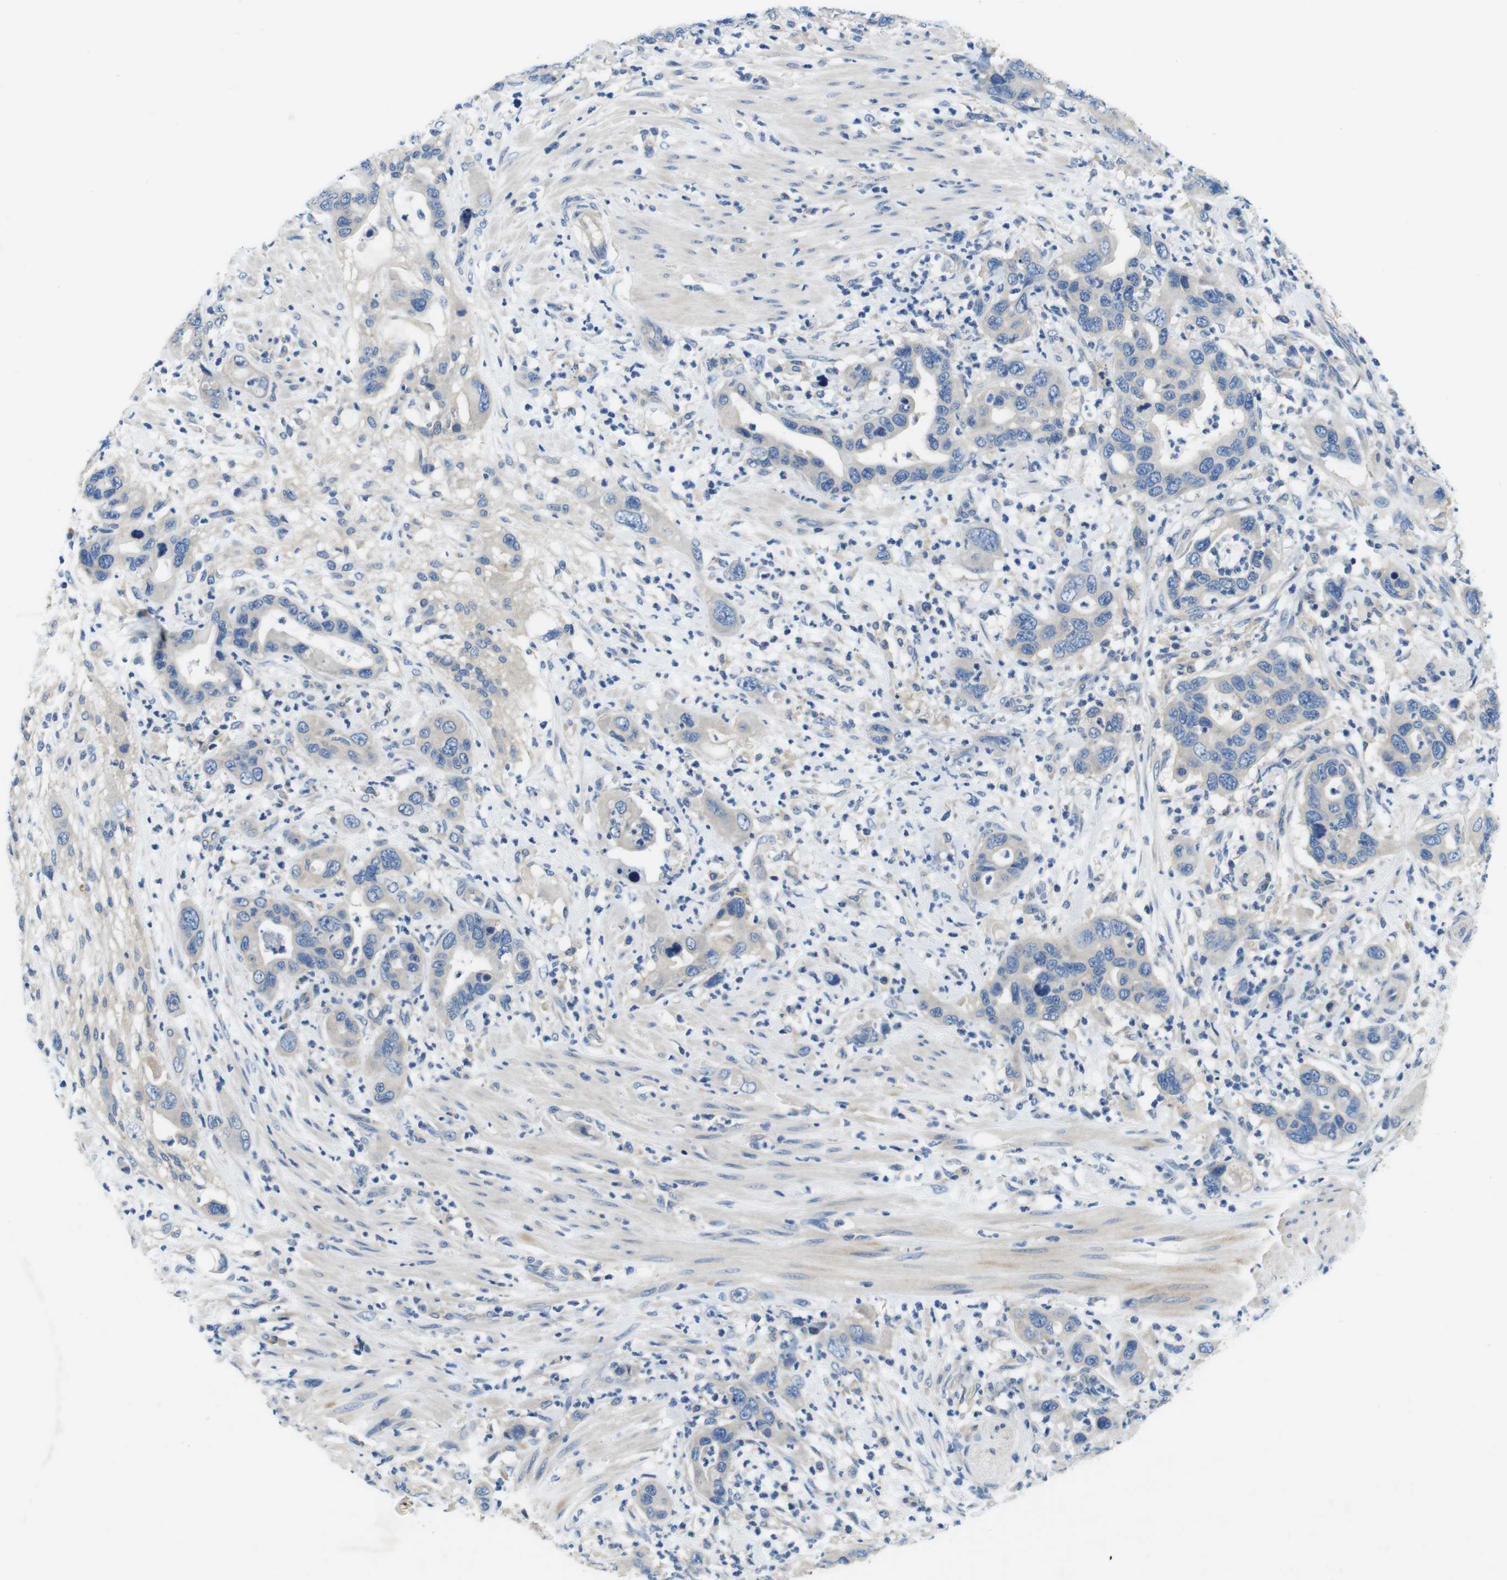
{"staining": {"intensity": "weak", "quantity": "25%-75%", "location": "cytoplasmic/membranous"}, "tissue": "pancreatic cancer", "cell_type": "Tumor cells", "image_type": "cancer", "snomed": [{"axis": "morphology", "description": "Adenocarcinoma, NOS"}, {"axis": "topography", "description": "Pancreas"}], "caption": "Pancreatic adenocarcinoma tissue shows weak cytoplasmic/membranous positivity in about 25%-75% of tumor cells", "gene": "DENND4C", "patient": {"sex": "female", "age": 71}}